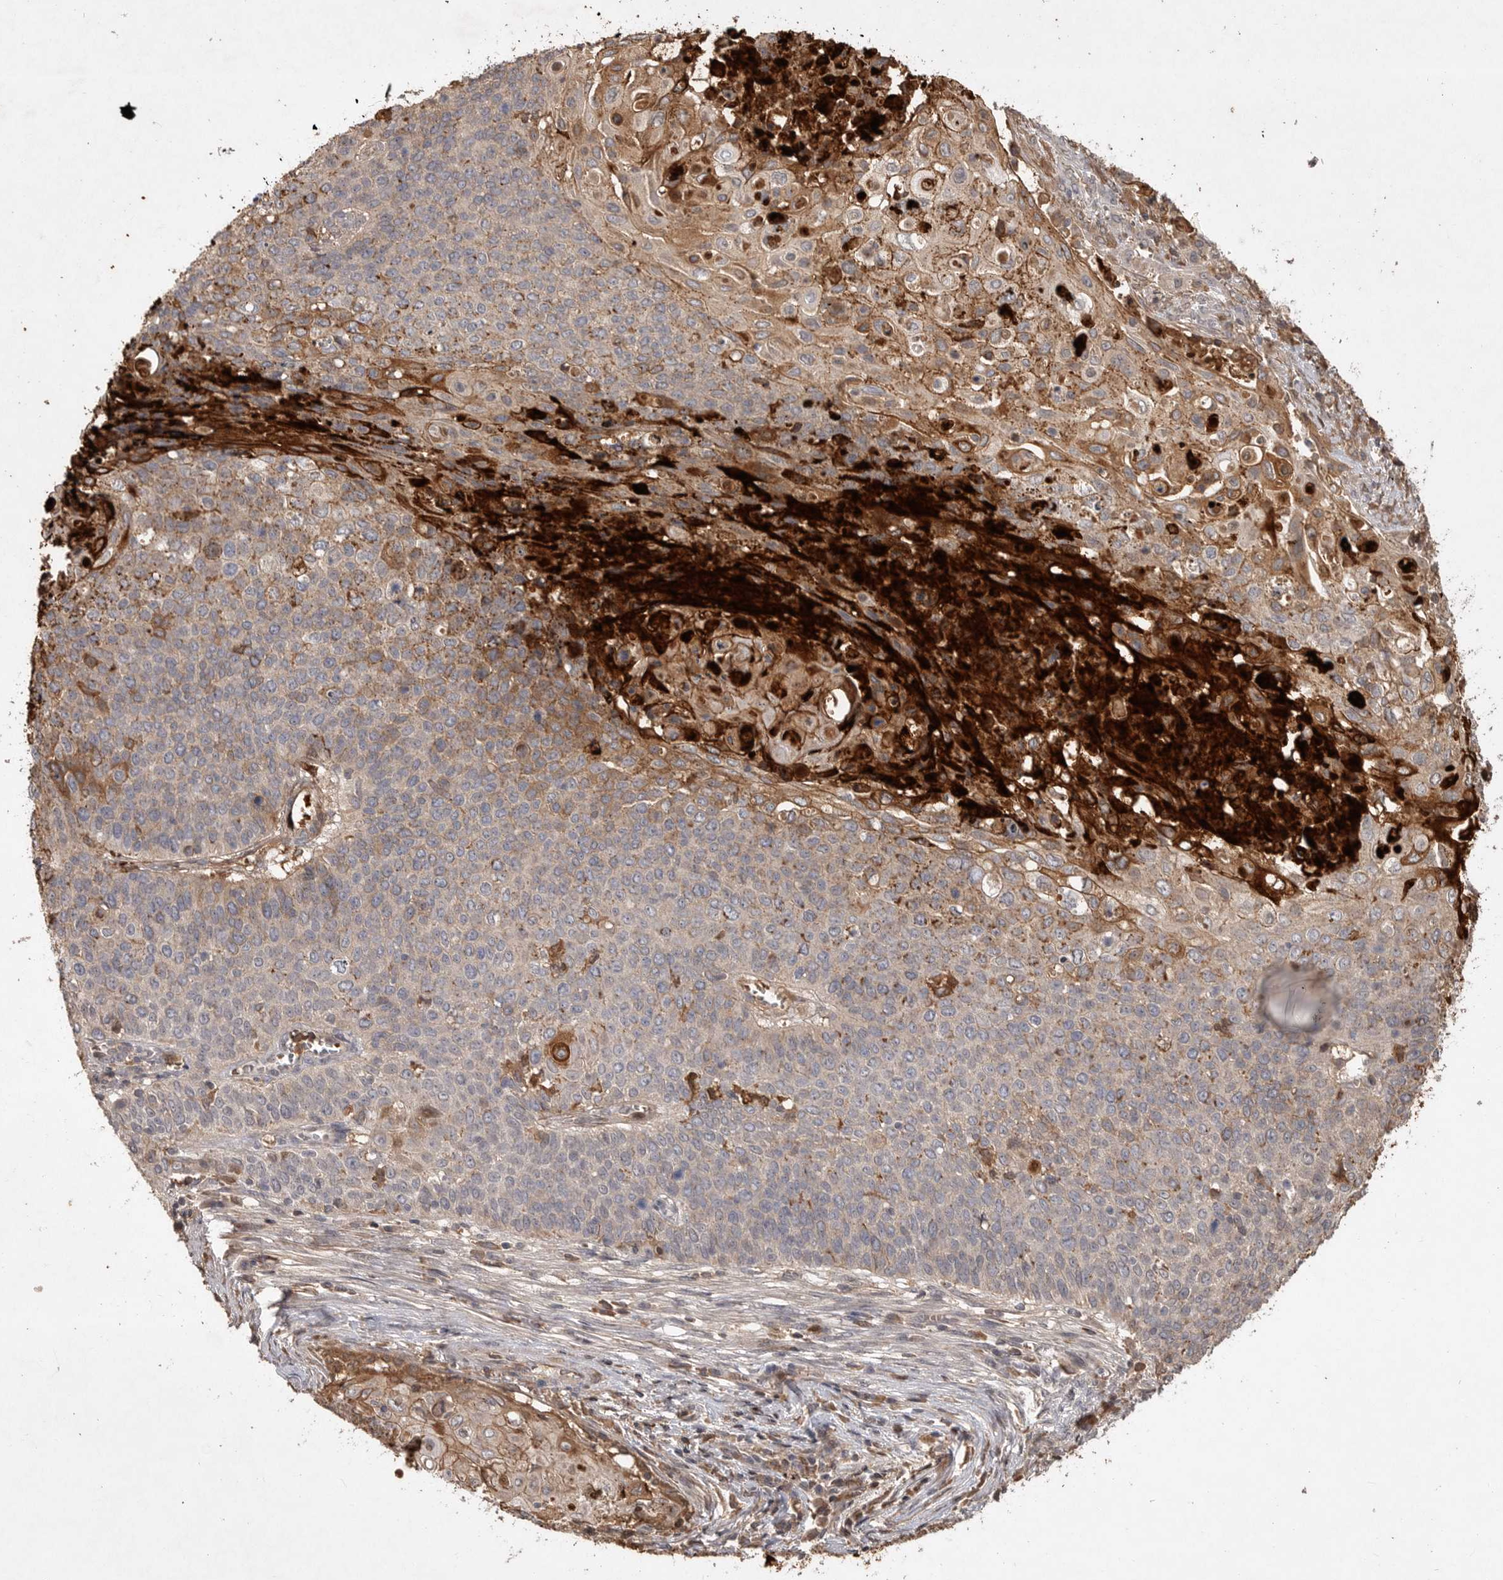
{"staining": {"intensity": "moderate", "quantity": "<25%", "location": "cytoplasmic/membranous"}, "tissue": "cervical cancer", "cell_type": "Tumor cells", "image_type": "cancer", "snomed": [{"axis": "morphology", "description": "Squamous cell carcinoma, NOS"}, {"axis": "topography", "description": "Cervix"}], "caption": "A histopathology image of human cervical cancer (squamous cell carcinoma) stained for a protein exhibits moderate cytoplasmic/membranous brown staining in tumor cells.", "gene": "VN1R4", "patient": {"sex": "female", "age": 39}}